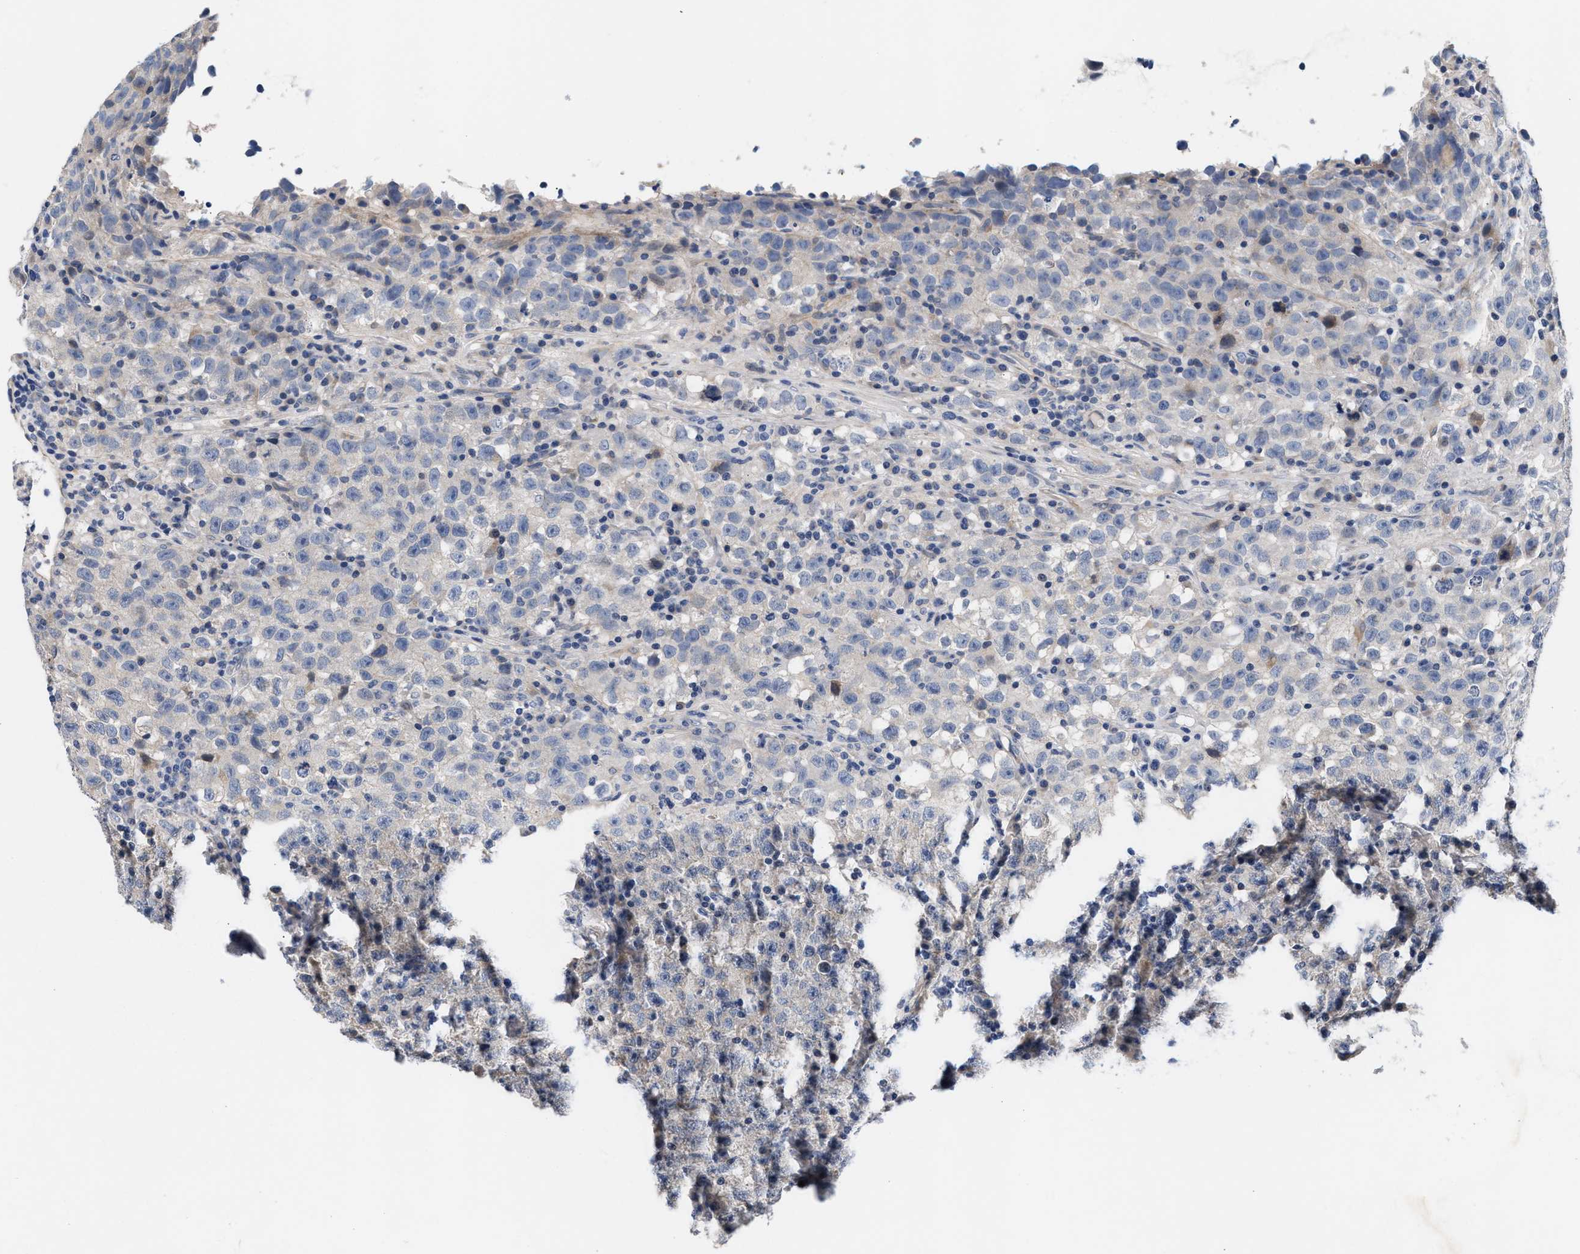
{"staining": {"intensity": "negative", "quantity": "none", "location": "none"}, "tissue": "testis cancer", "cell_type": "Tumor cells", "image_type": "cancer", "snomed": [{"axis": "morphology", "description": "Seminoma, NOS"}, {"axis": "topography", "description": "Testis"}], "caption": "Human testis cancer stained for a protein using IHC reveals no staining in tumor cells.", "gene": "ACTL7B", "patient": {"sex": "male", "age": 22}}